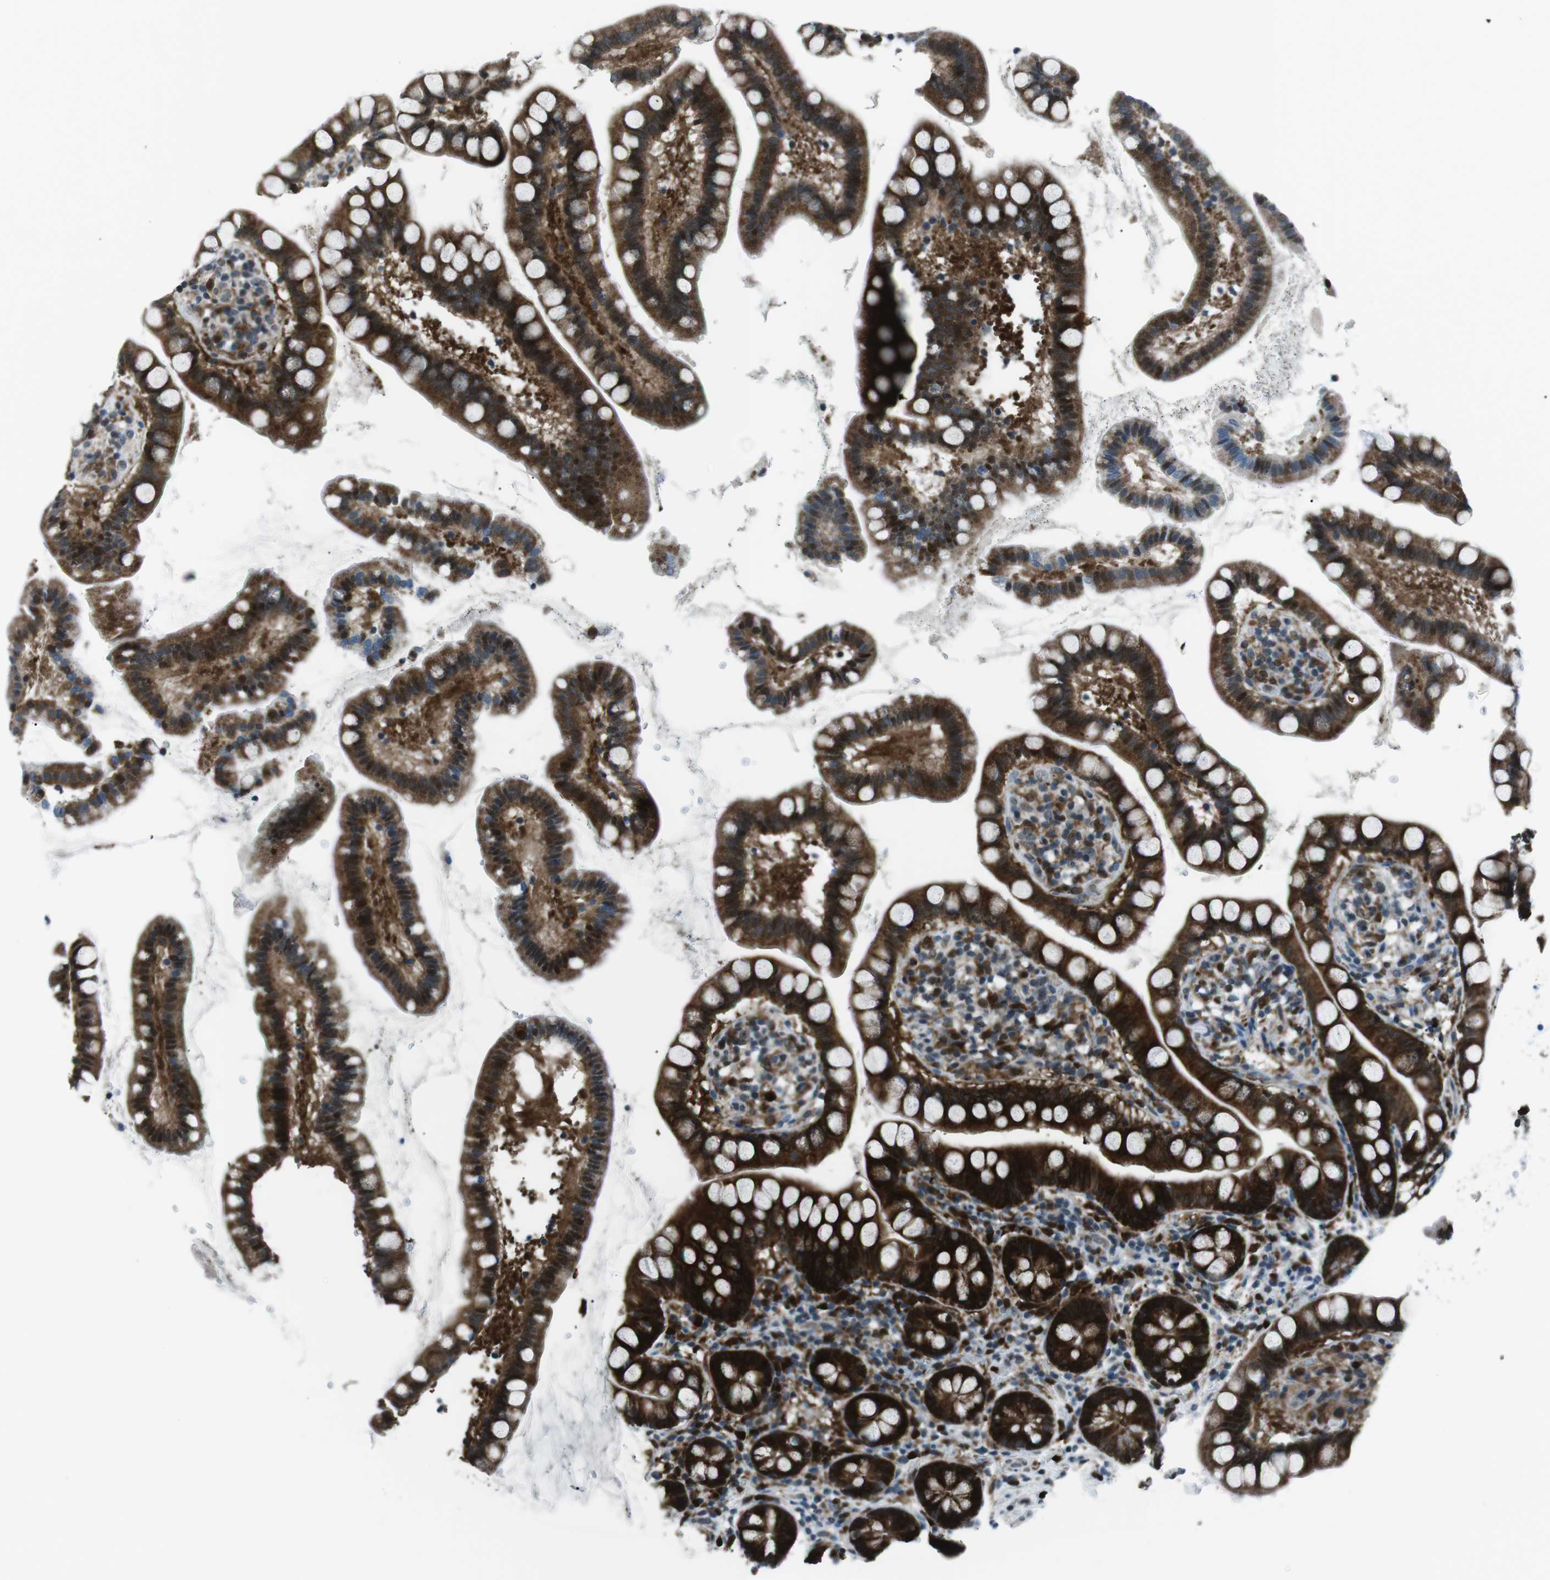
{"staining": {"intensity": "strong", "quantity": ">75%", "location": "cytoplasmic/membranous"}, "tissue": "small intestine", "cell_type": "Glandular cells", "image_type": "normal", "snomed": [{"axis": "morphology", "description": "Normal tissue, NOS"}, {"axis": "topography", "description": "Small intestine"}], "caption": "Immunohistochemical staining of unremarkable small intestine shows strong cytoplasmic/membranous protein staining in about >75% of glandular cells. The staining was performed using DAB (3,3'-diaminobenzidine) to visualize the protein expression in brown, while the nuclei were stained in blue with hematoxylin (Magnification: 20x).", "gene": "BLNK", "patient": {"sex": "female", "age": 84}}